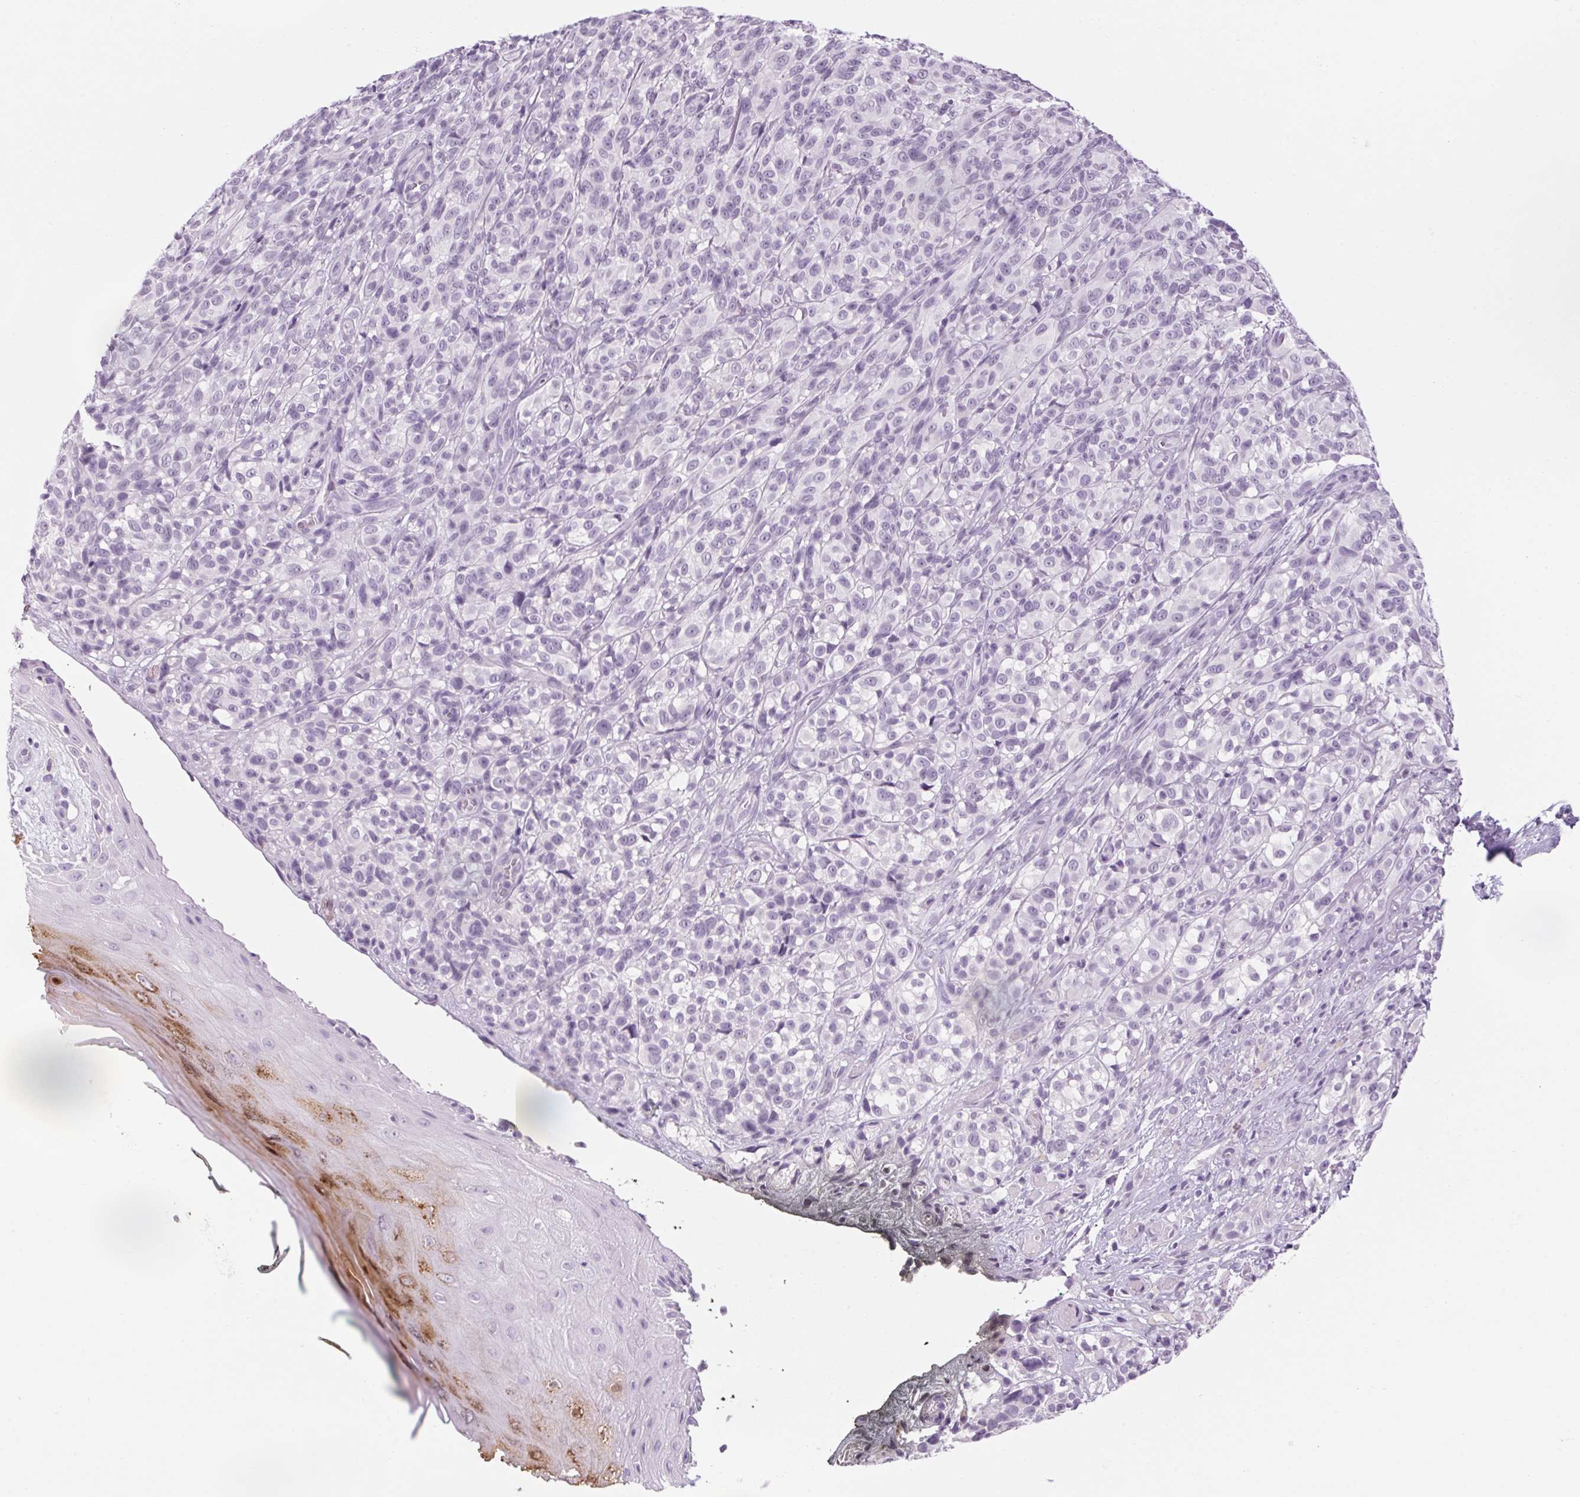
{"staining": {"intensity": "negative", "quantity": "none", "location": "none"}, "tissue": "melanoma", "cell_type": "Tumor cells", "image_type": "cancer", "snomed": [{"axis": "morphology", "description": "Malignant melanoma, NOS"}, {"axis": "topography", "description": "Skin"}], "caption": "A photomicrograph of human melanoma is negative for staining in tumor cells.", "gene": "RPTN", "patient": {"sex": "female", "age": 85}}